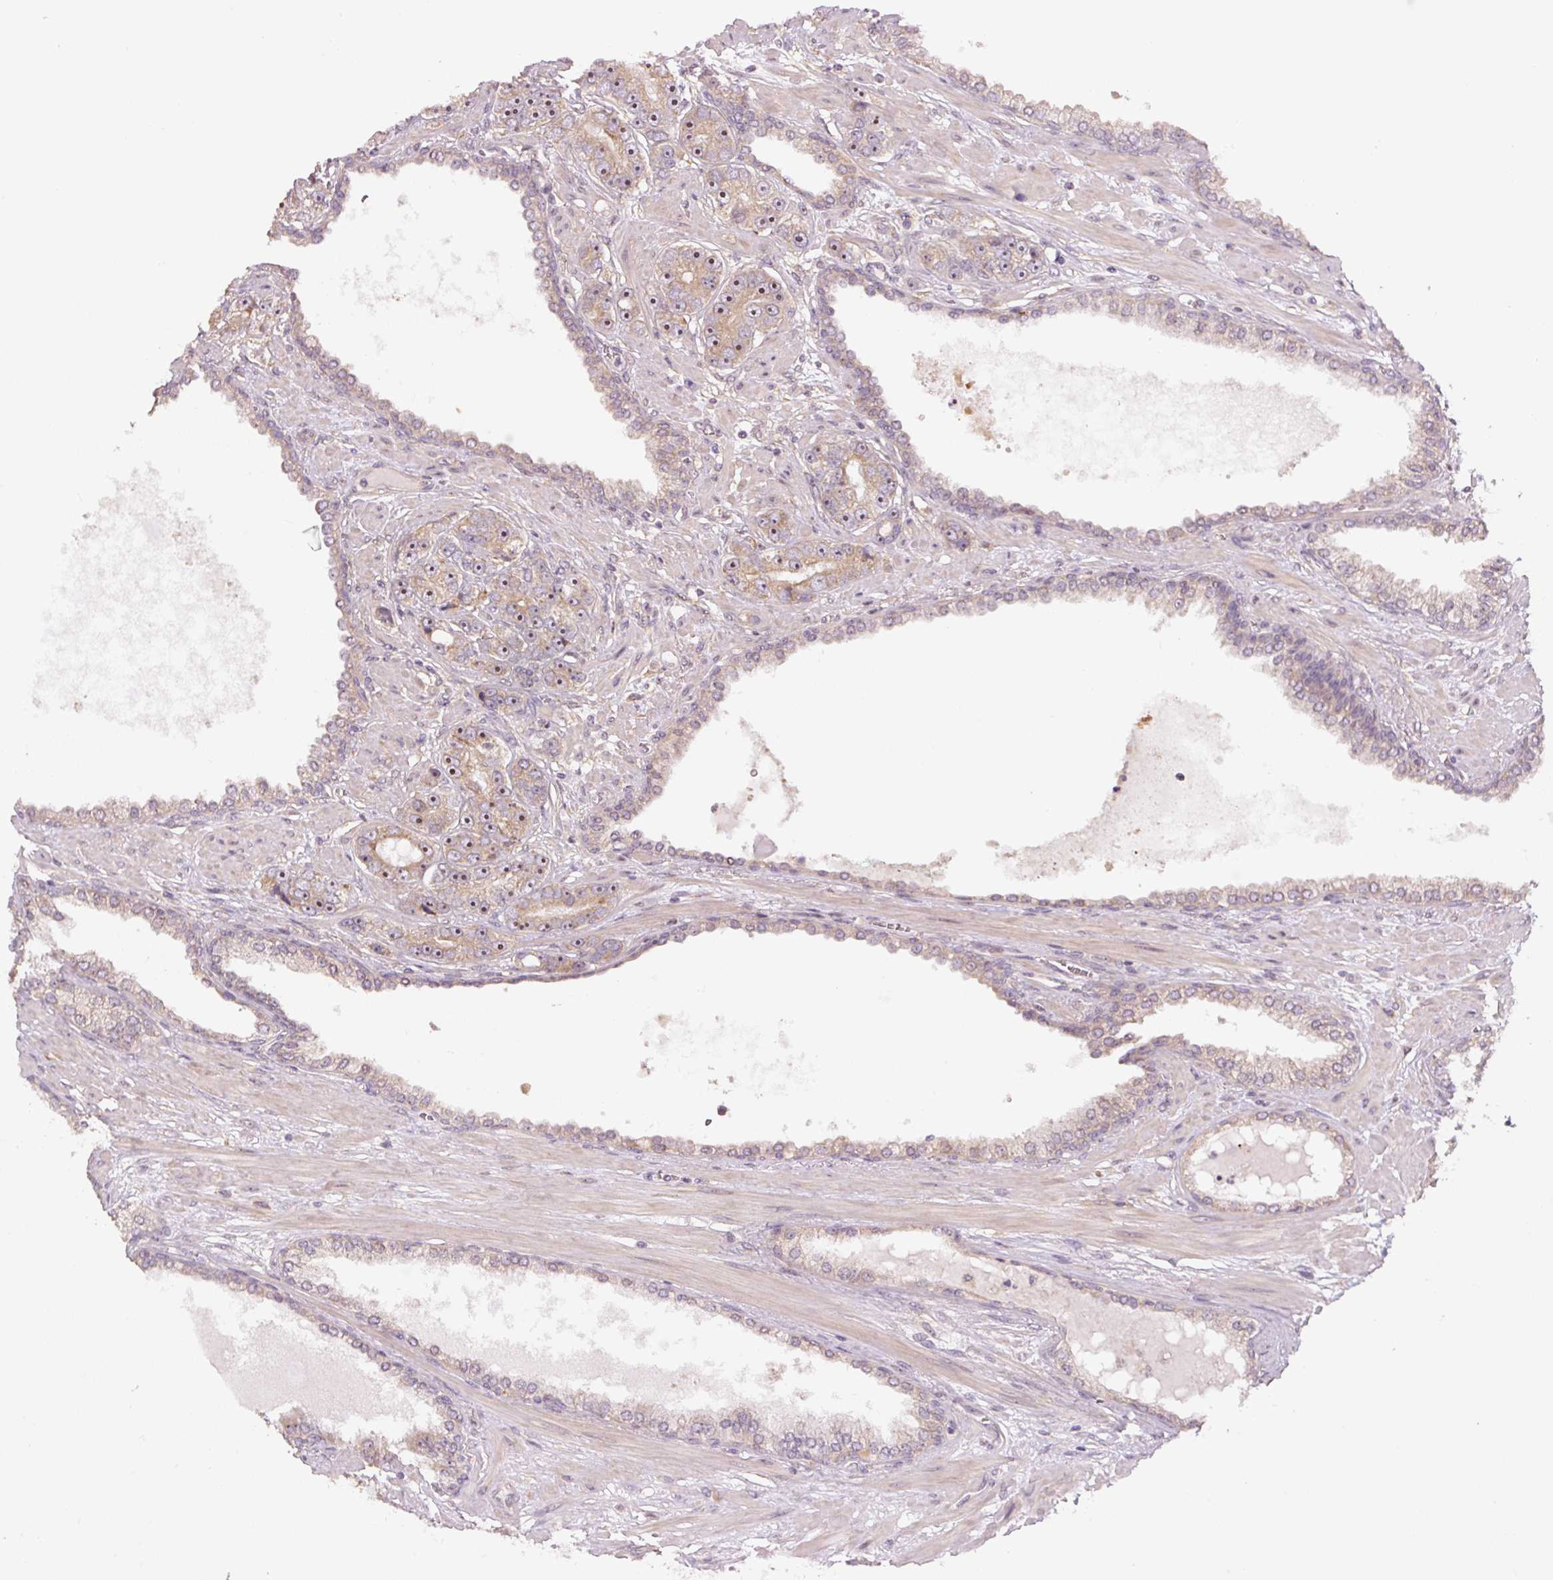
{"staining": {"intensity": "moderate", "quantity": "25%-75%", "location": "nuclear"}, "tissue": "prostate cancer", "cell_type": "Tumor cells", "image_type": "cancer", "snomed": [{"axis": "morphology", "description": "Adenocarcinoma, High grade"}, {"axis": "topography", "description": "Prostate"}], "caption": "This histopathology image demonstrates immunohistochemistry (IHC) staining of prostate cancer, with medium moderate nuclear positivity in approximately 25%-75% of tumor cells.", "gene": "TMEM151B", "patient": {"sex": "male", "age": 71}}